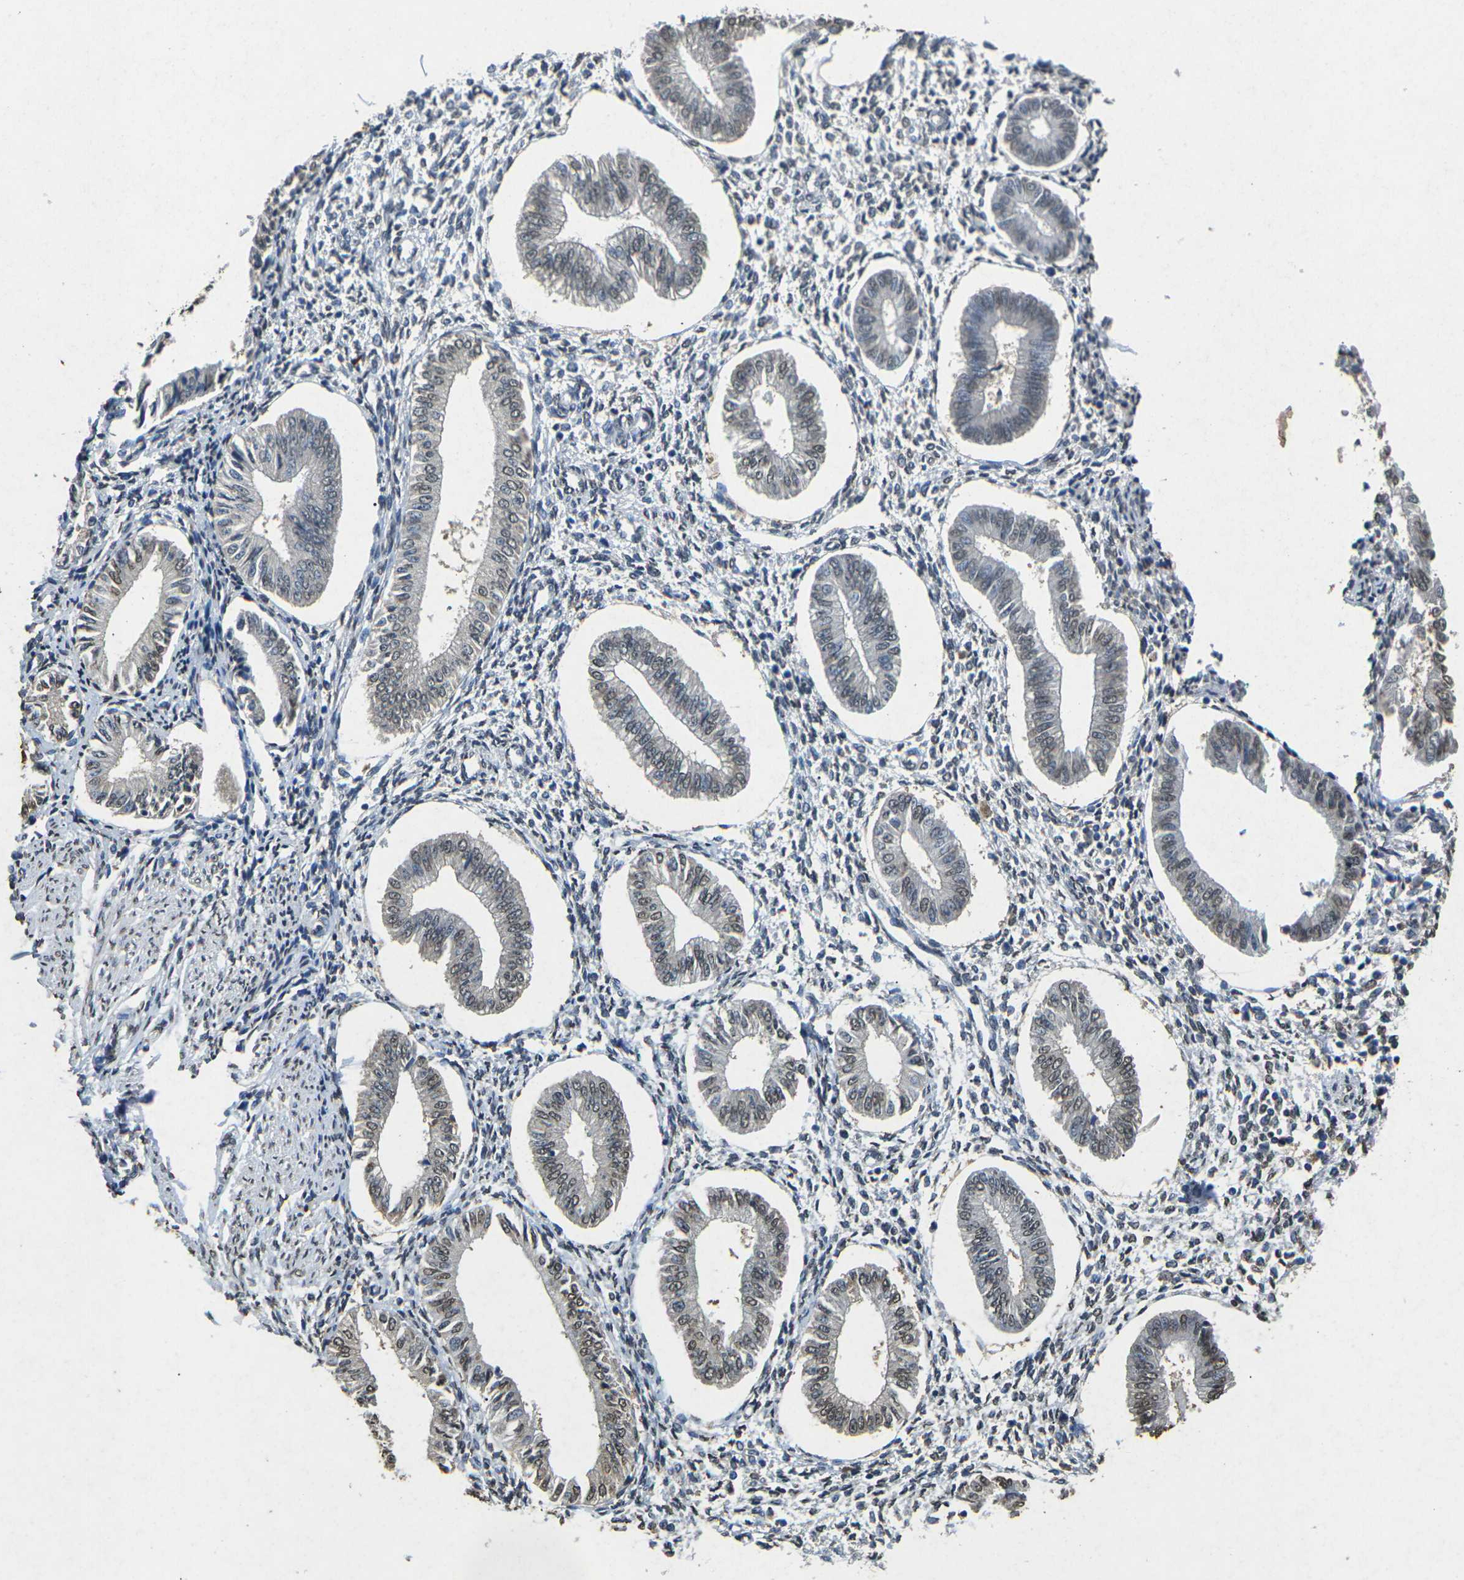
{"staining": {"intensity": "negative", "quantity": "none", "location": "none"}, "tissue": "endometrium", "cell_type": "Cells in endometrial stroma", "image_type": "normal", "snomed": [{"axis": "morphology", "description": "Normal tissue, NOS"}, {"axis": "topography", "description": "Endometrium"}], "caption": "This histopathology image is of unremarkable endometrium stained with immunohistochemistry to label a protein in brown with the nuclei are counter-stained blue. There is no positivity in cells in endometrial stroma. (DAB (3,3'-diaminobenzidine) immunohistochemistry (IHC) with hematoxylin counter stain).", "gene": "SCNN1B", "patient": {"sex": "female", "age": 50}}